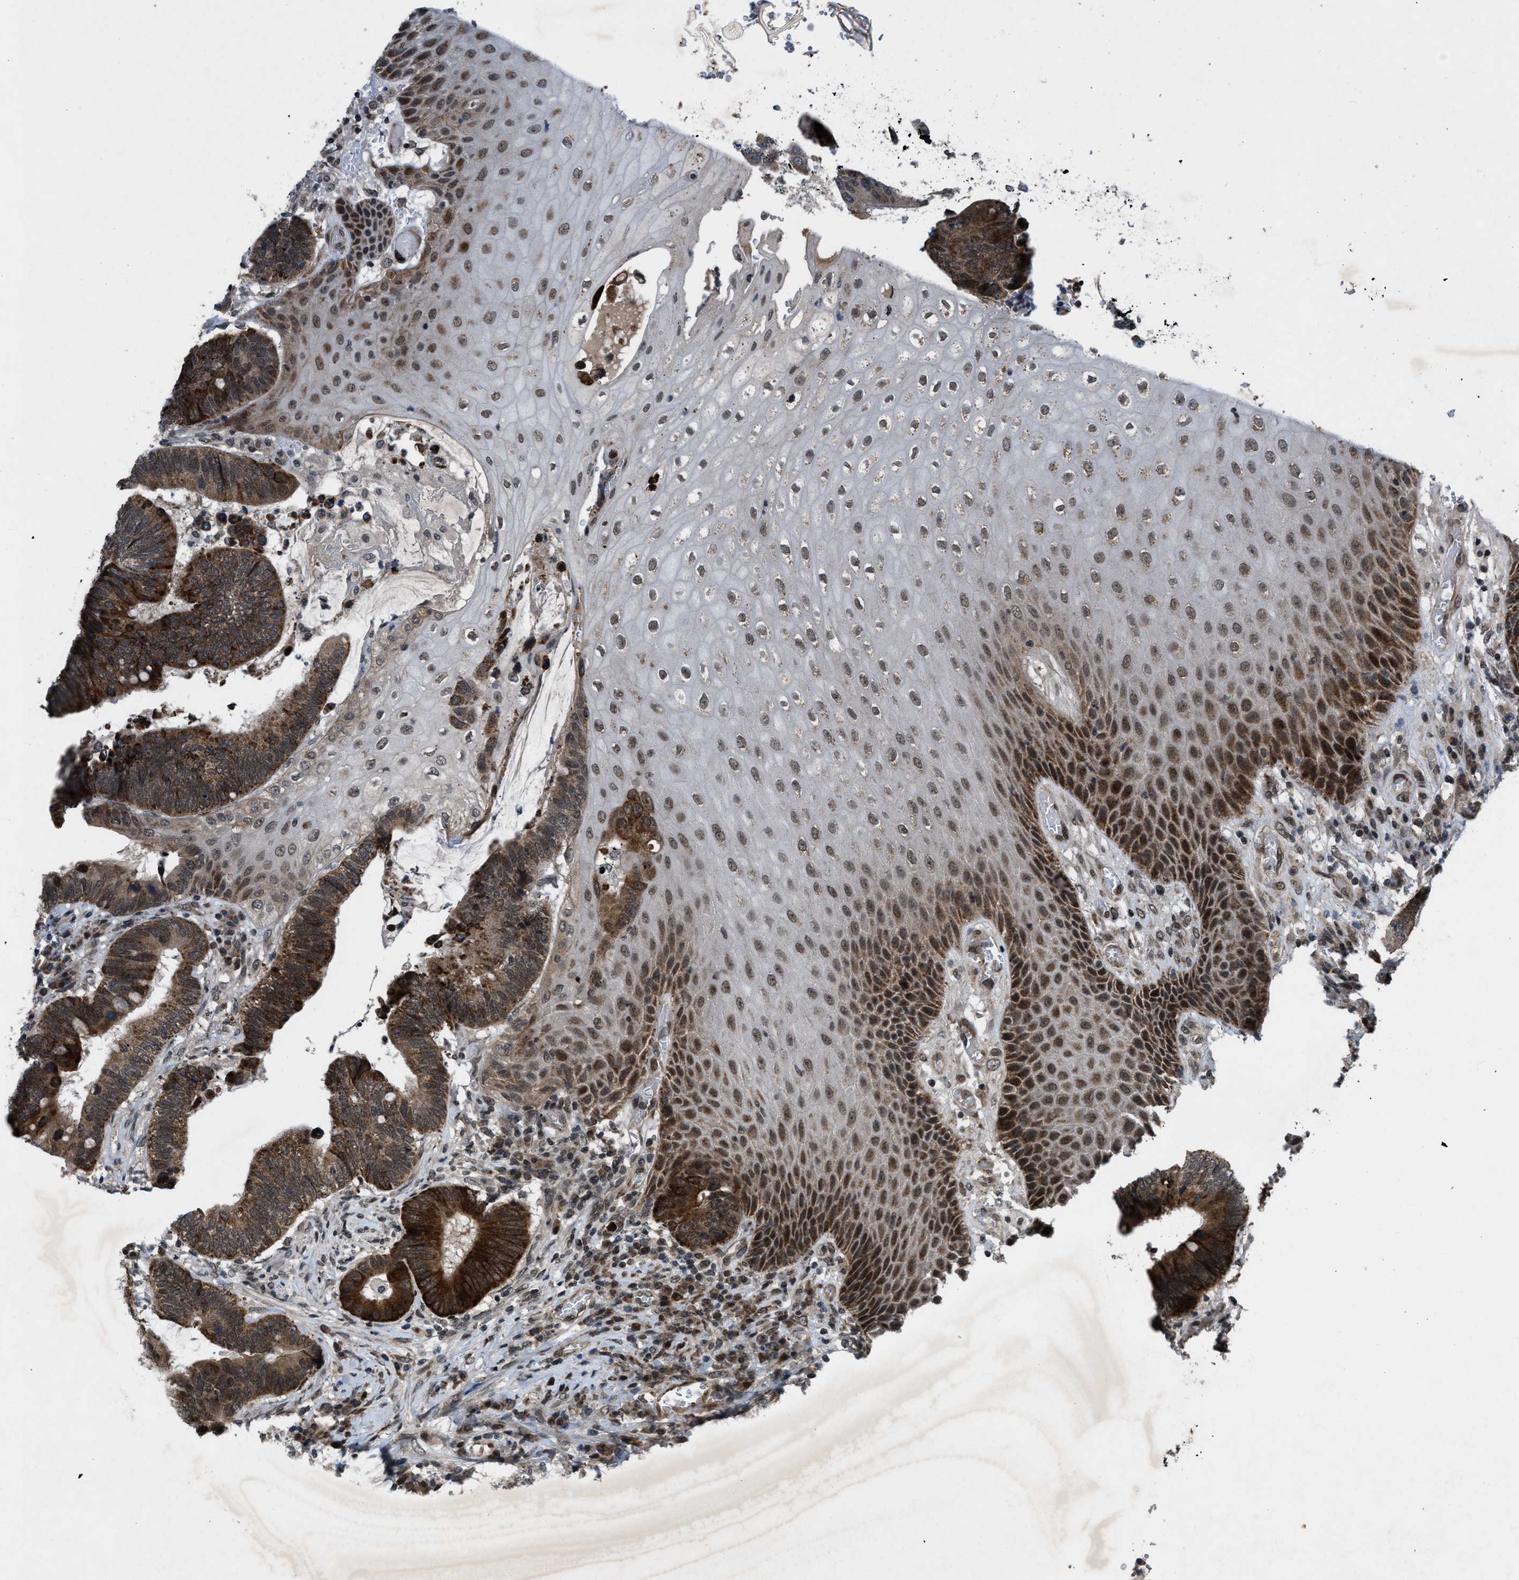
{"staining": {"intensity": "strong", "quantity": ">75%", "location": "cytoplasmic/membranous,nuclear"}, "tissue": "colorectal cancer", "cell_type": "Tumor cells", "image_type": "cancer", "snomed": [{"axis": "morphology", "description": "Adenocarcinoma, NOS"}, {"axis": "topography", "description": "Rectum"}, {"axis": "topography", "description": "Anal"}], "caption": "Immunohistochemistry image of human colorectal cancer stained for a protein (brown), which displays high levels of strong cytoplasmic/membranous and nuclear expression in about >75% of tumor cells.", "gene": "ZNHIT1", "patient": {"sex": "female", "age": 89}}